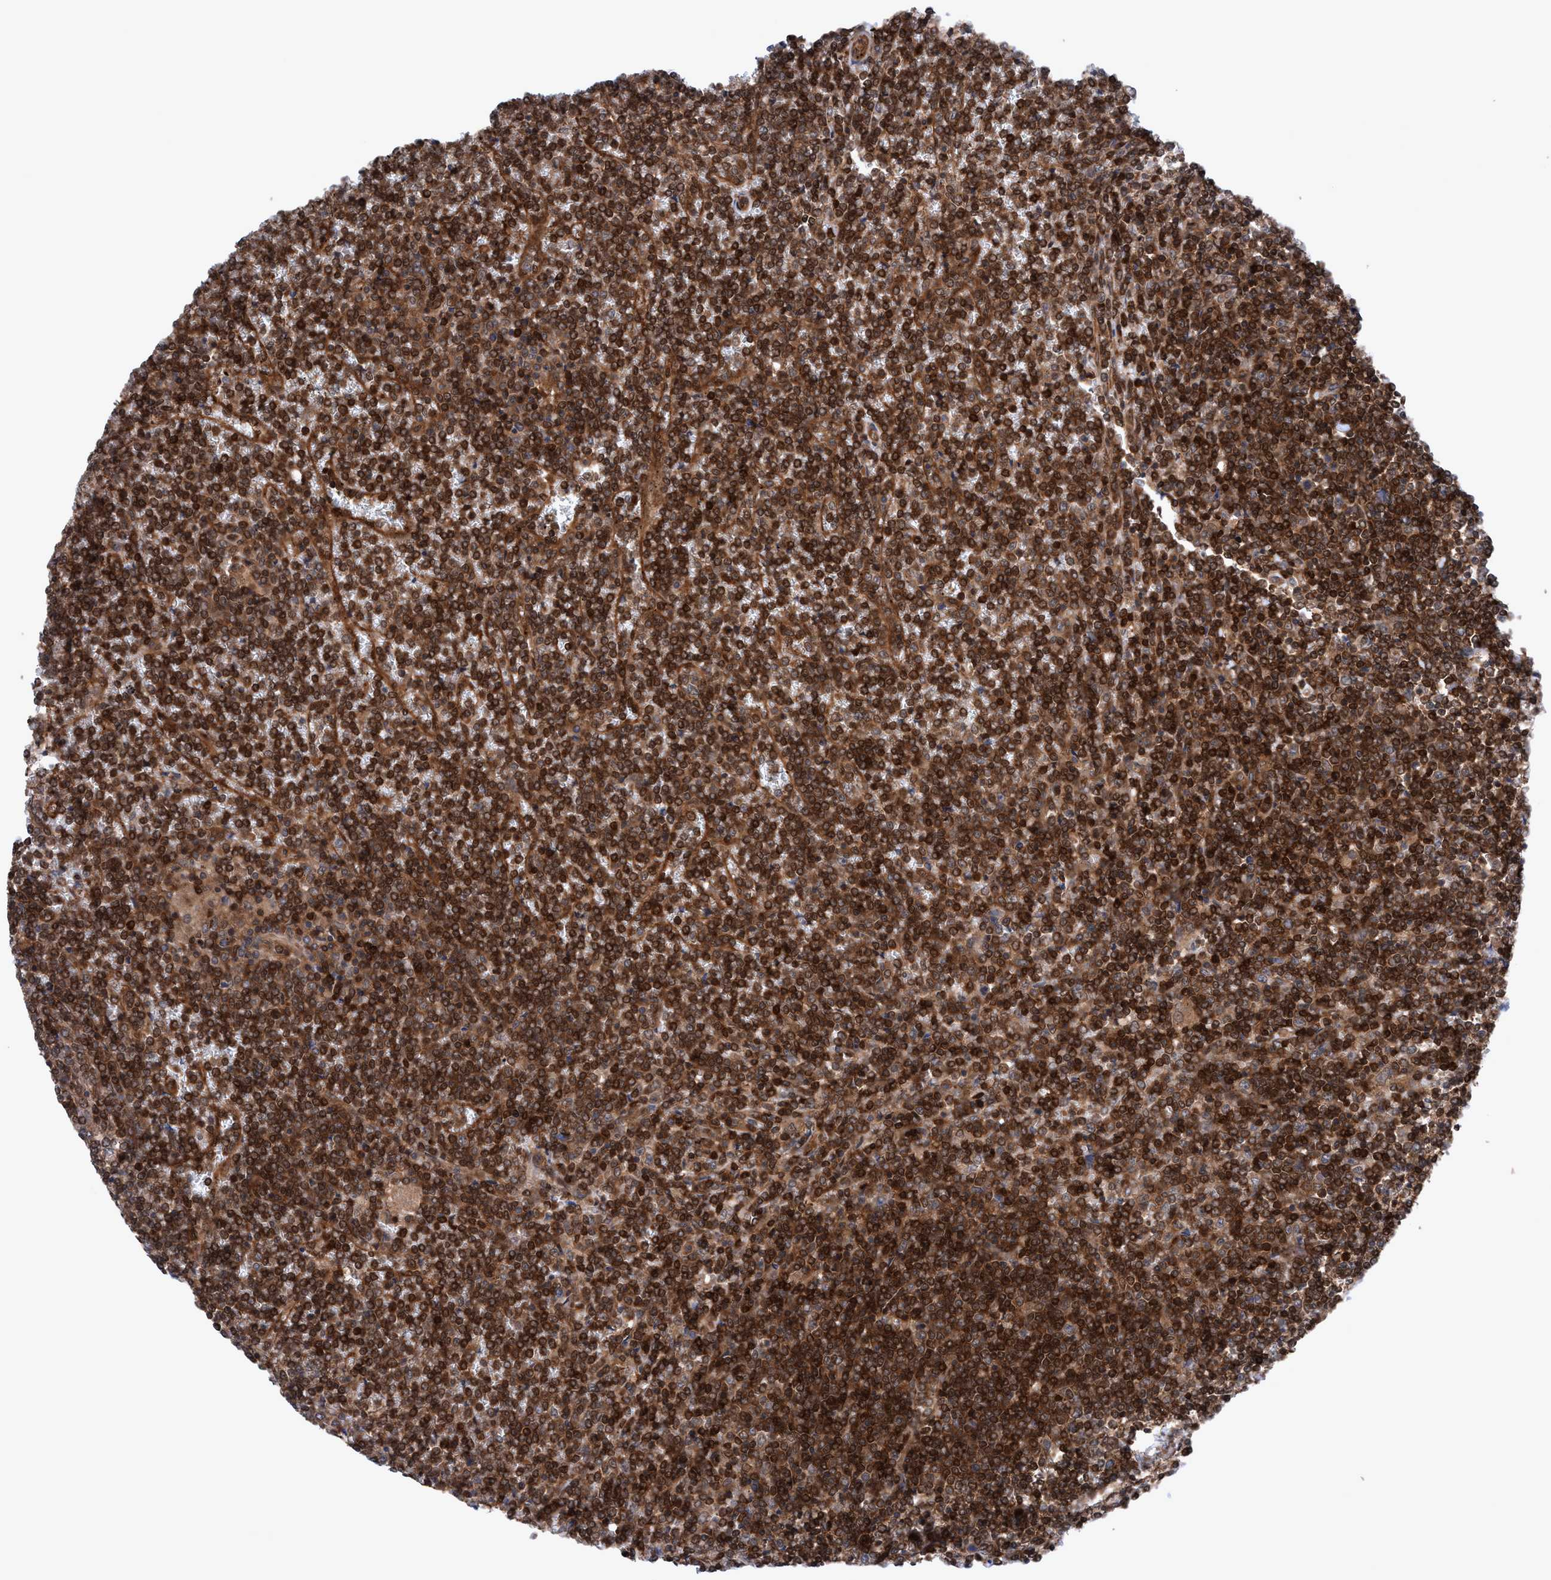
{"staining": {"intensity": "strong", "quantity": ">75%", "location": "cytoplasmic/membranous"}, "tissue": "lymphoma", "cell_type": "Tumor cells", "image_type": "cancer", "snomed": [{"axis": "morphology", "description": "Malignant lymphoma, non-Hodgkin's type, Low grade"}, {"axis": "topography", "description": "Spleen"}], "caption": "Immunohistochemistry (IHC) (DAB) staining of human lymphoma exhibits strong cytoplasmic/membranous protein positivity in approximately >75% of tumor cells. The staining was performed using DAB (3,3'-diaminobenzidine) to visualize the protein expression in brown, while the nuclei were stained in blue with hematoxylin (Magnification: 20x).", "gene": "GLOD4", "patient": {"sex": "female", "age": 19}}